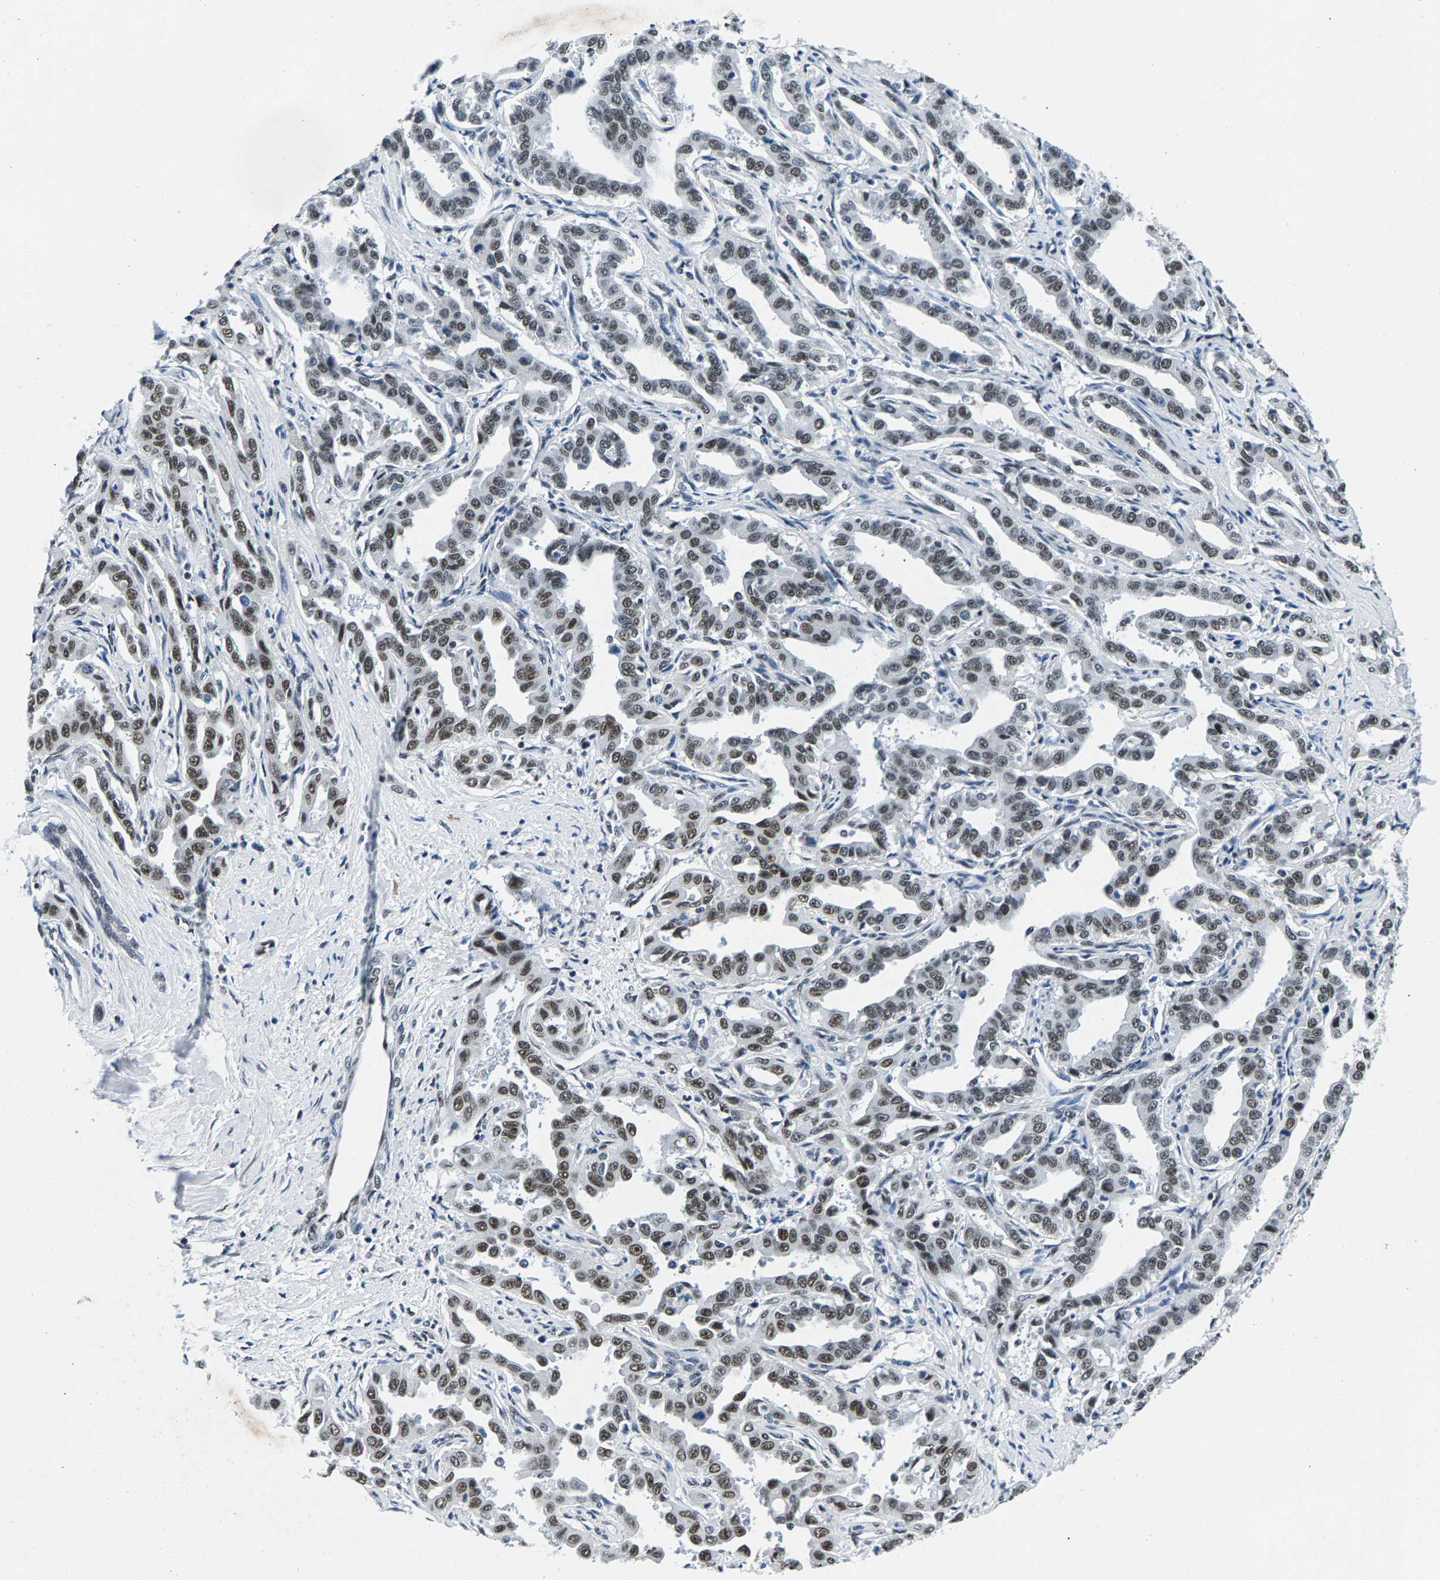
{"staining": {"intensity": "moderate", "quantity": "25%-75%", "location": "nuclear"}, "tissue": "liver cancer", "cell_type": "Tumor cells", "image_type": "cancer", "snomed": [{"axis": "morphology", "description": "Cholangiocarcinoma"}, {"axis": "topography", "description": "Liver"}], "caption": "Cholangiocarcinoma (liver) stained with DAB immunohistochemistry (IHC) shows medium levels of moderate nuclear expression in approximately 25%-75% of tumor cells. (DAB IHC with brightfield microscopy, high magnification).", "gene": "ATF2", "patient": {"sex": "male", "age": 59}}